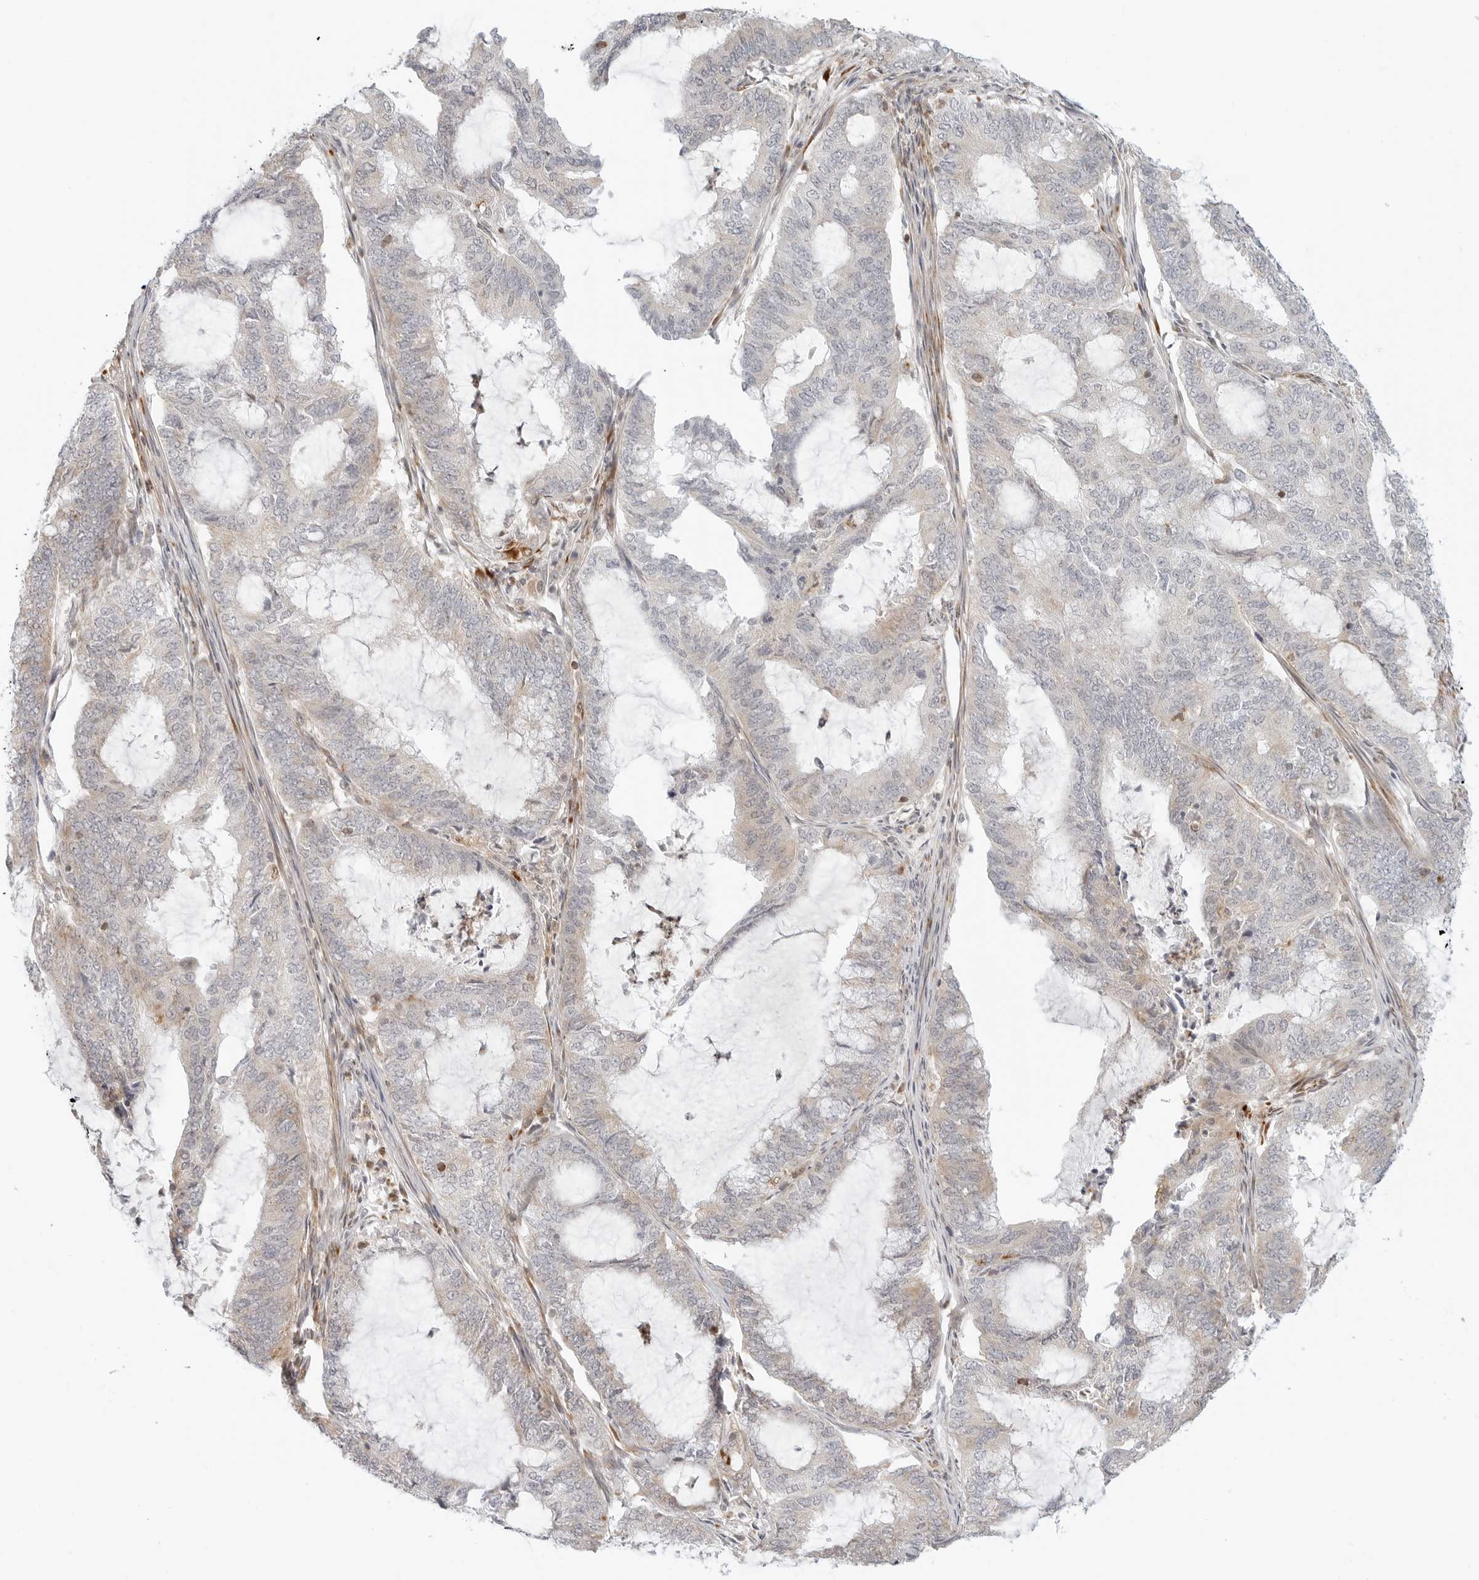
{"staining": {"intensity": "weak", "quantity": "<25%", "location": "cytoplasmic/membranous"}, "tissue": "endometrial cancer", "cell_type": "Tumor cells", "image_type": "cancer", "snomed": [{"axis": "morphology", "description": "Adenocarcinoma, NOS"}, {"axis": "topography", "description": "Endometrium"}], "caption": "Immunohistochemistry (IHC) photomicrograph of human endometrial cancer stained for a protein (brown), which displays no expression in tumor cells.", "gene": "C1QTNF1", "patient": {"sex": "female", "age": 51}}